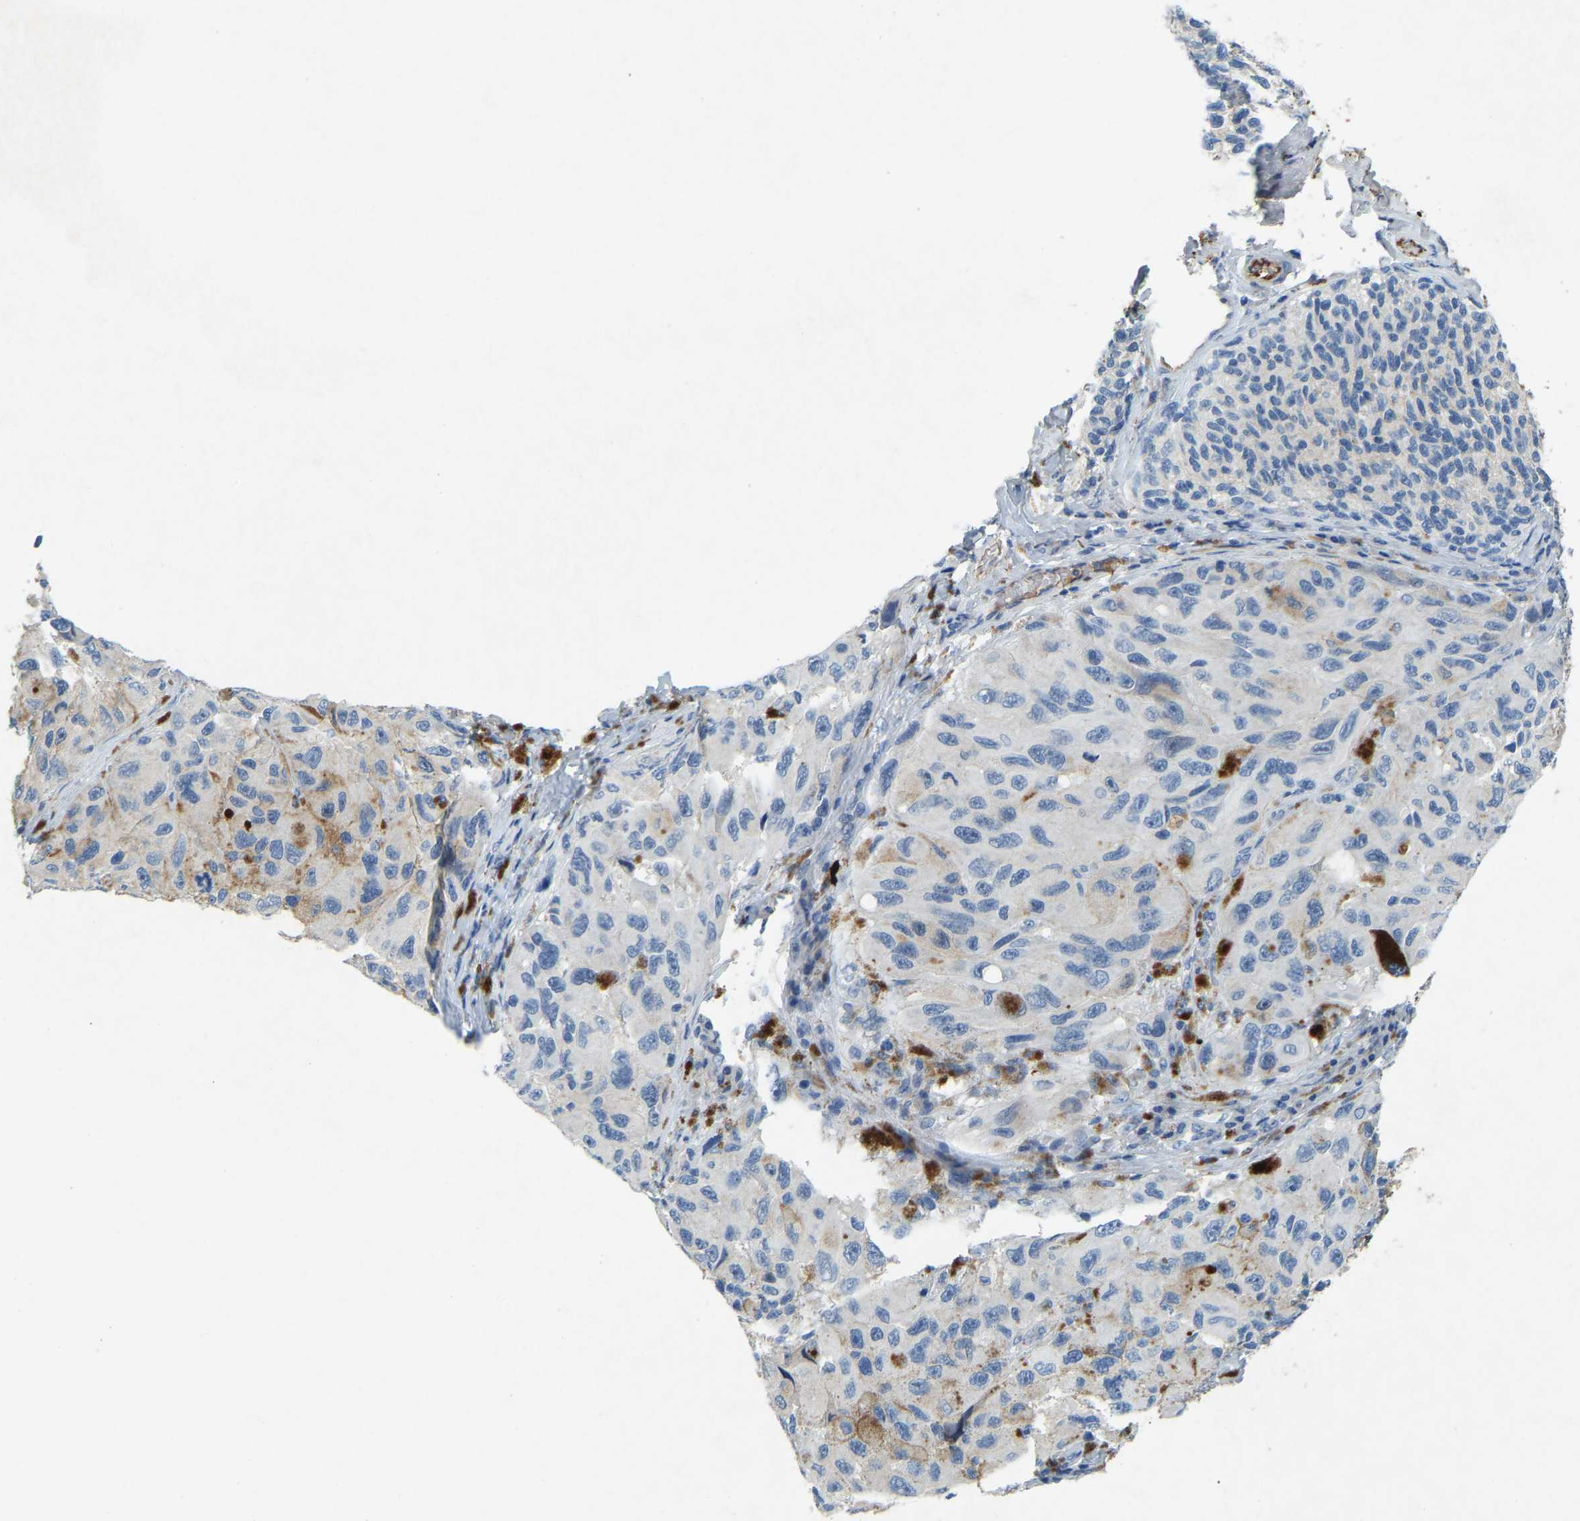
{"staining": {"intensity": "negative", "quantity": "none", "location": "none"}, "tissue": "melanoma", "cell_type": "Tumor cells", "image_type": "cancer", "snomed": [{"axis": "morphology", "description": "Malignant melanoma, NOS"}, {"axis": "topography", "description": "Skin"}], "caption": "IHC of human melanoma displays no staining in tumor cells. (Brightfield microscopy of DAB (3,3'-diaminobenzidine) immunohistochemistry at high magnification).", "gene": "THBS4", "patient": {"sex": "female", "age": 73}}